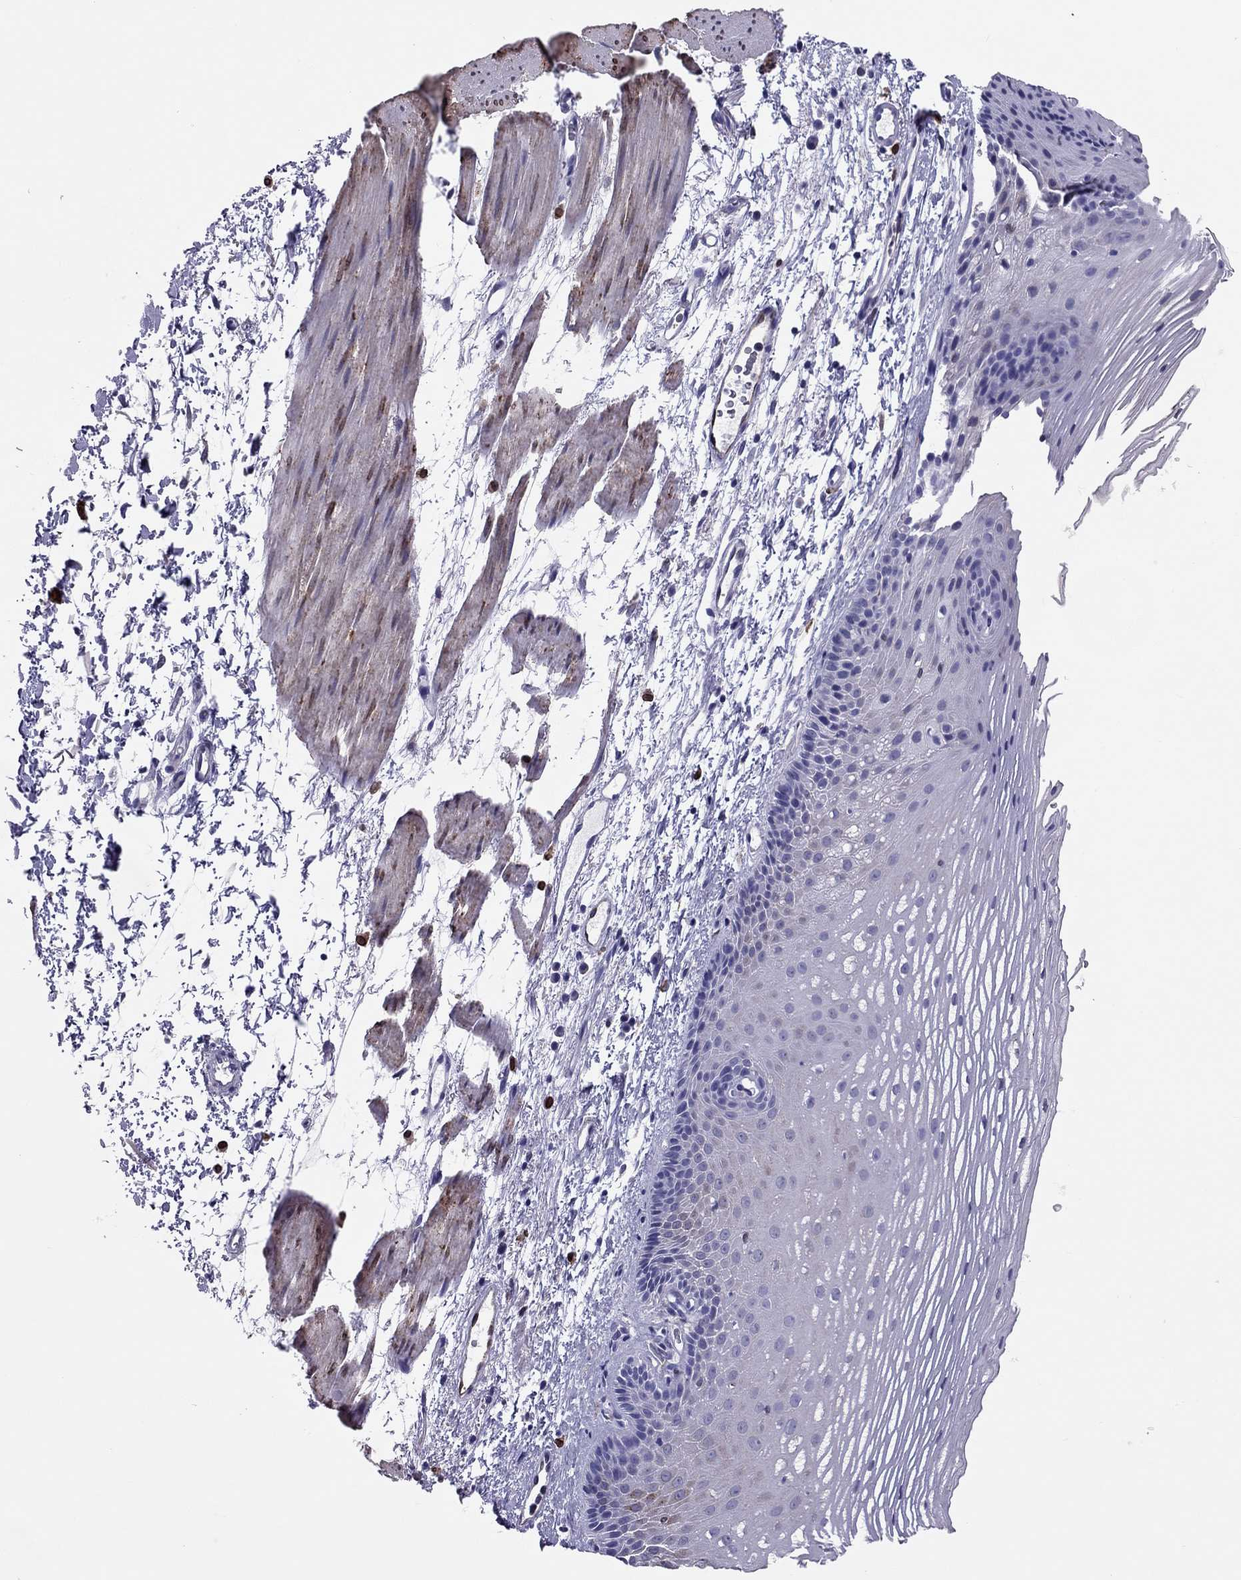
{"staining": {"intensity": "negative", "quantity": "none", "location": "none"}, "tissue": "esophagus", "cell_type": "Squamous epithelial cells", "image_type": "normal", "snomed": [{"axis": "morphology", "description": "Normal tissue, NOS"}, {"axis": "topography", "description": "Esophagus"}], "caption": "This image is of normal esophagus stained with IHC to label a protein in brown with the nuclei are counter-stained blue. There is no staining in squamous epithelial cells. (Immunohistochemistry (ihc), brightfield microscopy, high magnification).", "gene": "ADORA2A", "patient": {"sex": "male", "age": 76}}